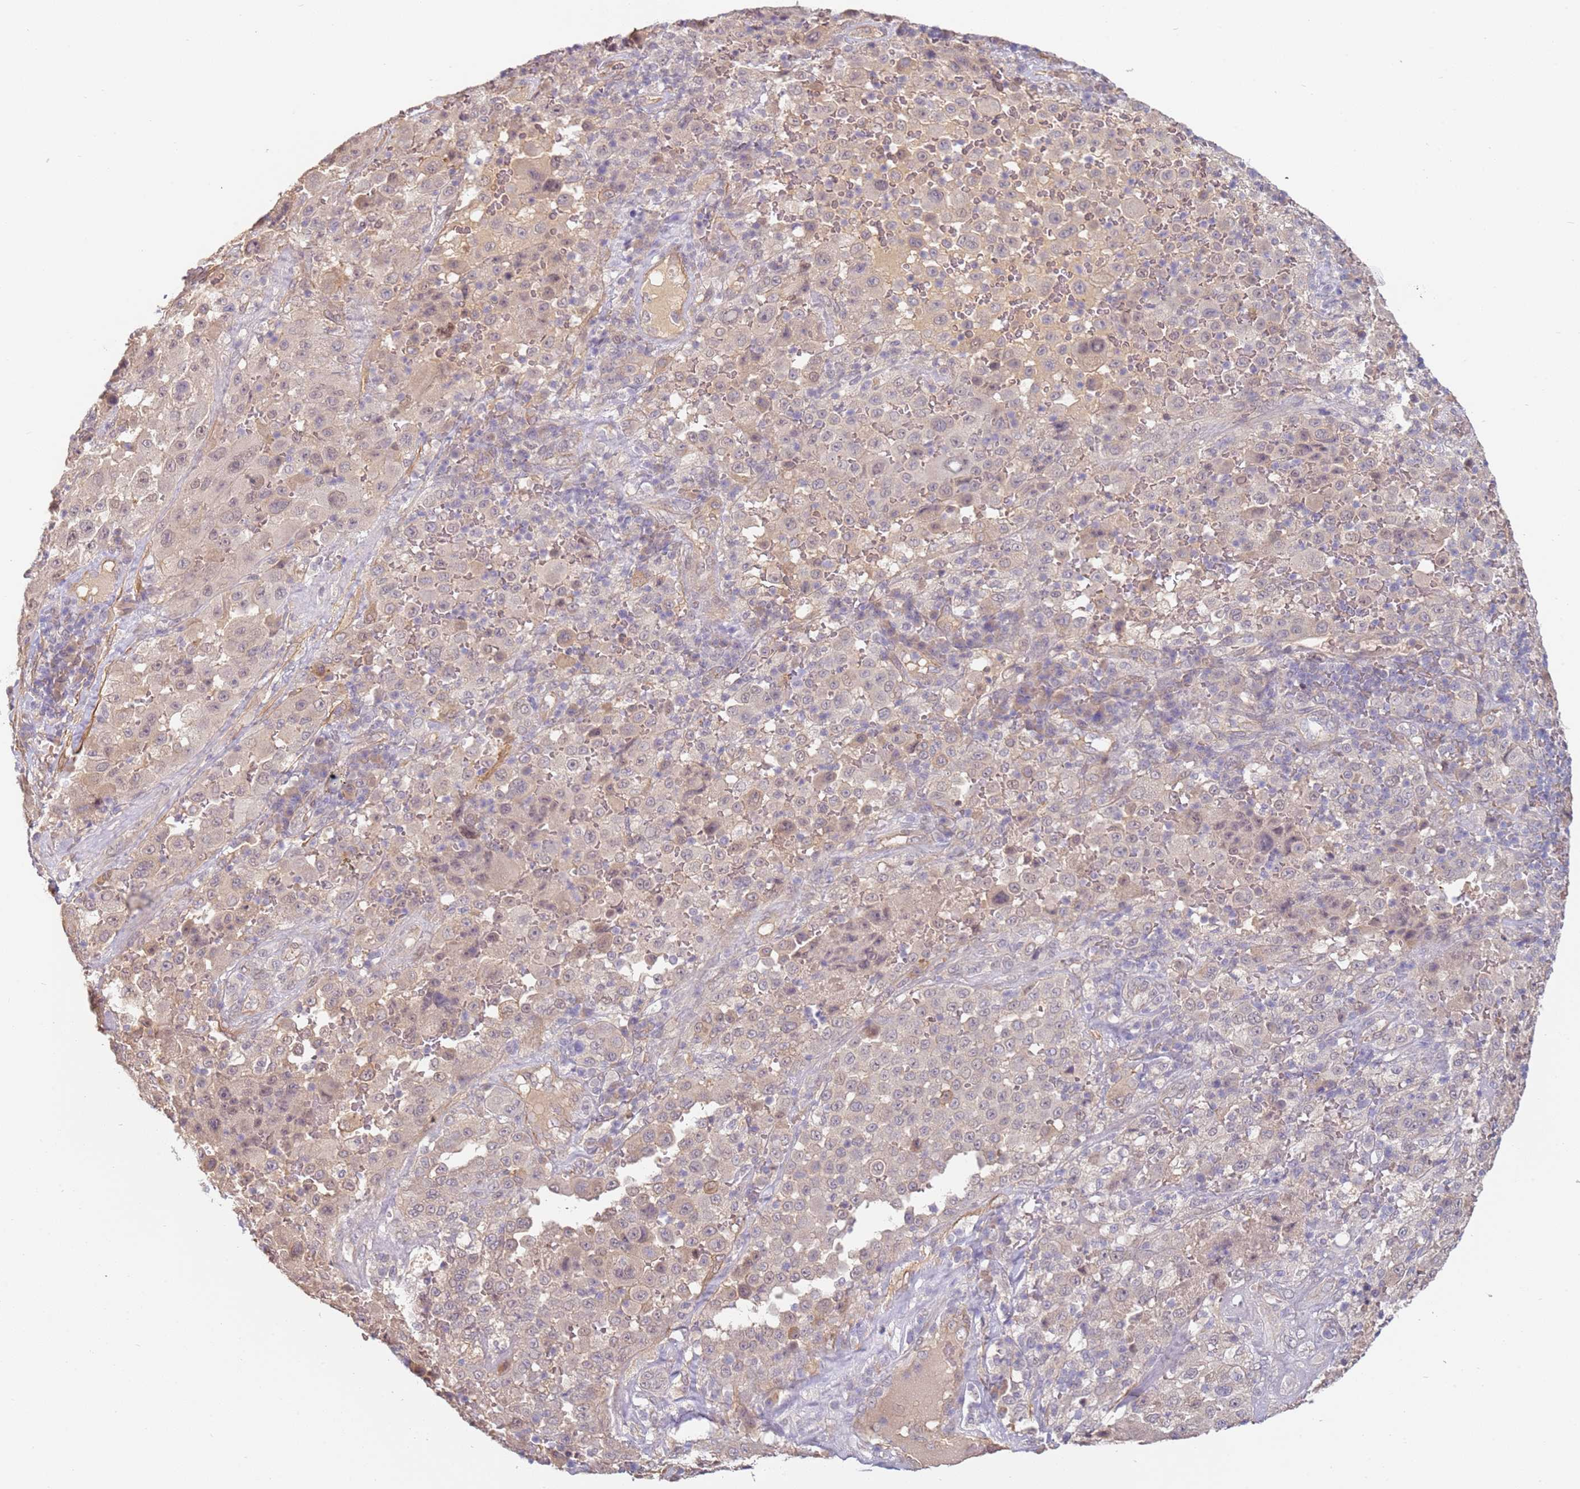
{"staining": {"intensity": "negative", "quantity": "none", "location": "none"}, "tissue": "melanoma", "cell_type": "Tumor cells", "image_type": "cancer", "snomed": [{"axis": "morphology", "description": "Malignant melanoma, Metastatic site"}, {"axis": "topography", "description": "Lymph node"}], "caption": "Melanoma was stained to show a protein in brown. There is no significant expression in tumor cells. Brightfield microscopy of IHC stained with DAB (3,3'-diaminobenzidine) (brown) and hematoxylin (blue), captured at high magnification.", "gene": "WDR93", "patient": {"sex": "male", "age": 62}}